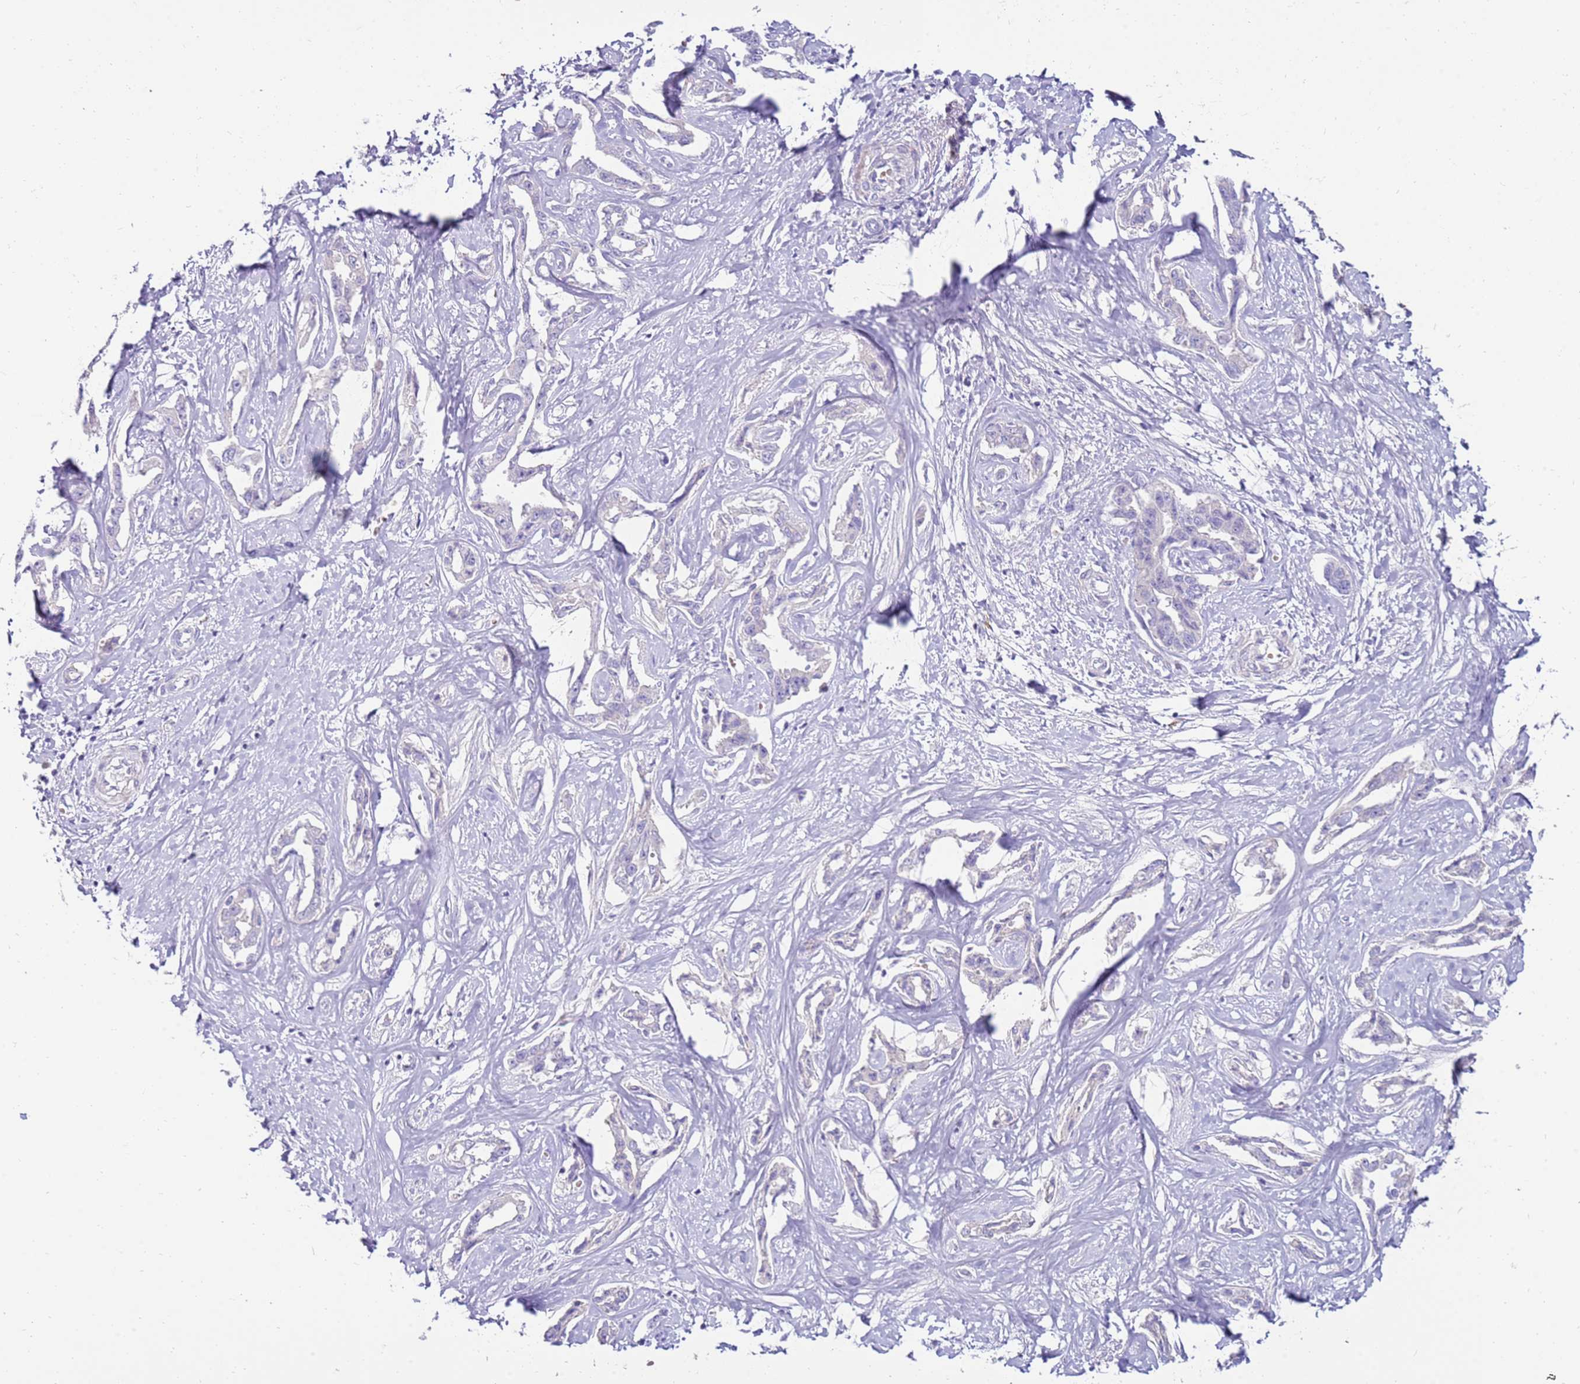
{"staining": {"intensity": "negative", "quantity": "none", "location": "none"}, "tissue": "liver cancer", "cell_type": "Tumor cells", "image_type": "cancer", "snomed": [{"axis": "morphology", "description": "Cholangiocarcinoma"}, {"axis": "topography", "description": "Liver"}], "caption": "An immunohistochemistry (IHC) histopathology image of liver cancer (cholangiocarcinoma) is shown. There is no staining in tumor cells of liver cancer (cholangiocarcinoma).", "gene": "EVPLL", "patient": {"sex": "male", "age": 59}}